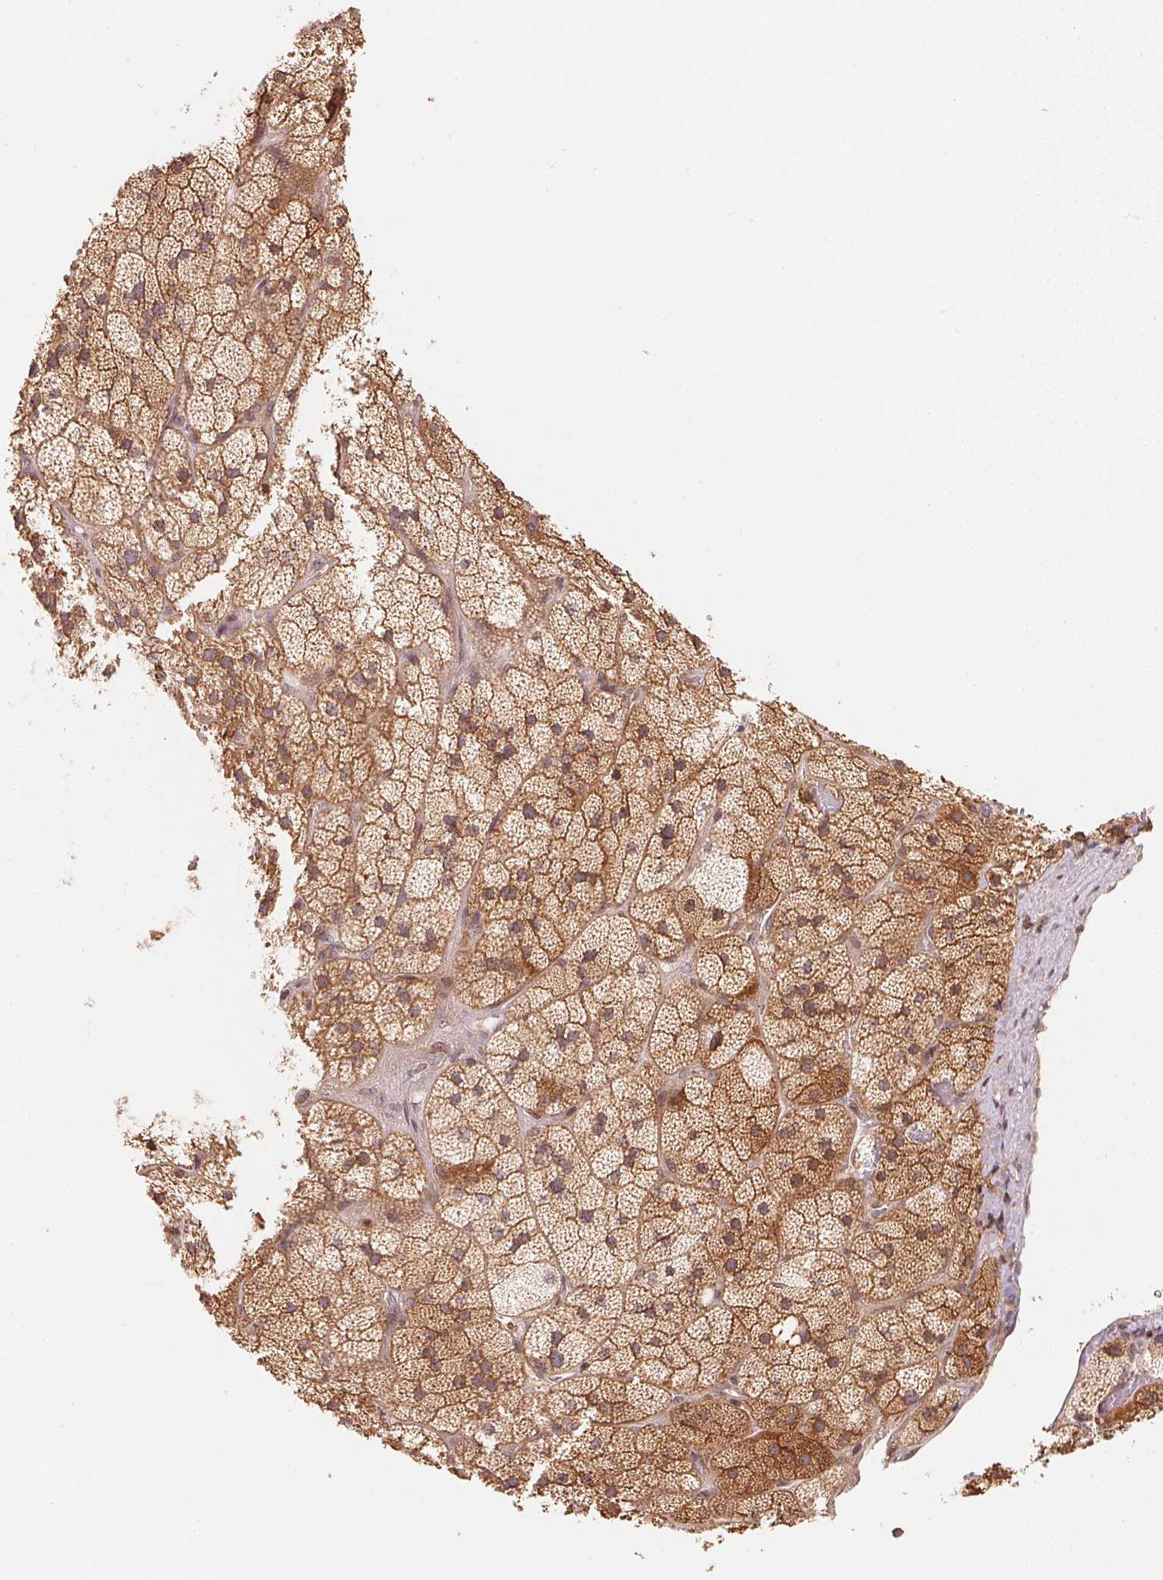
{"staining": {"intensity": "strong", "quantity": "25%-75%", "location": "cytoplasmic/membranous,nuclear"}, "tissue": "adrenal gland", "cell_type": "Glandular cells", "image_type": "normal", "snomed": [{"axis": "morphology", "description": "Normal tissue, NOS"}, {"axis": "topography", "description": "Adrenal gland"}], "caption": "Adrenal gland stained with a brown dye exhibits strong cytoplasmic/membranous,nuclear positive expression in approximately 25%-75% of glandular cells.", "gene": "CCDC102B", "patient": {"sex": "male", "age": 57}}